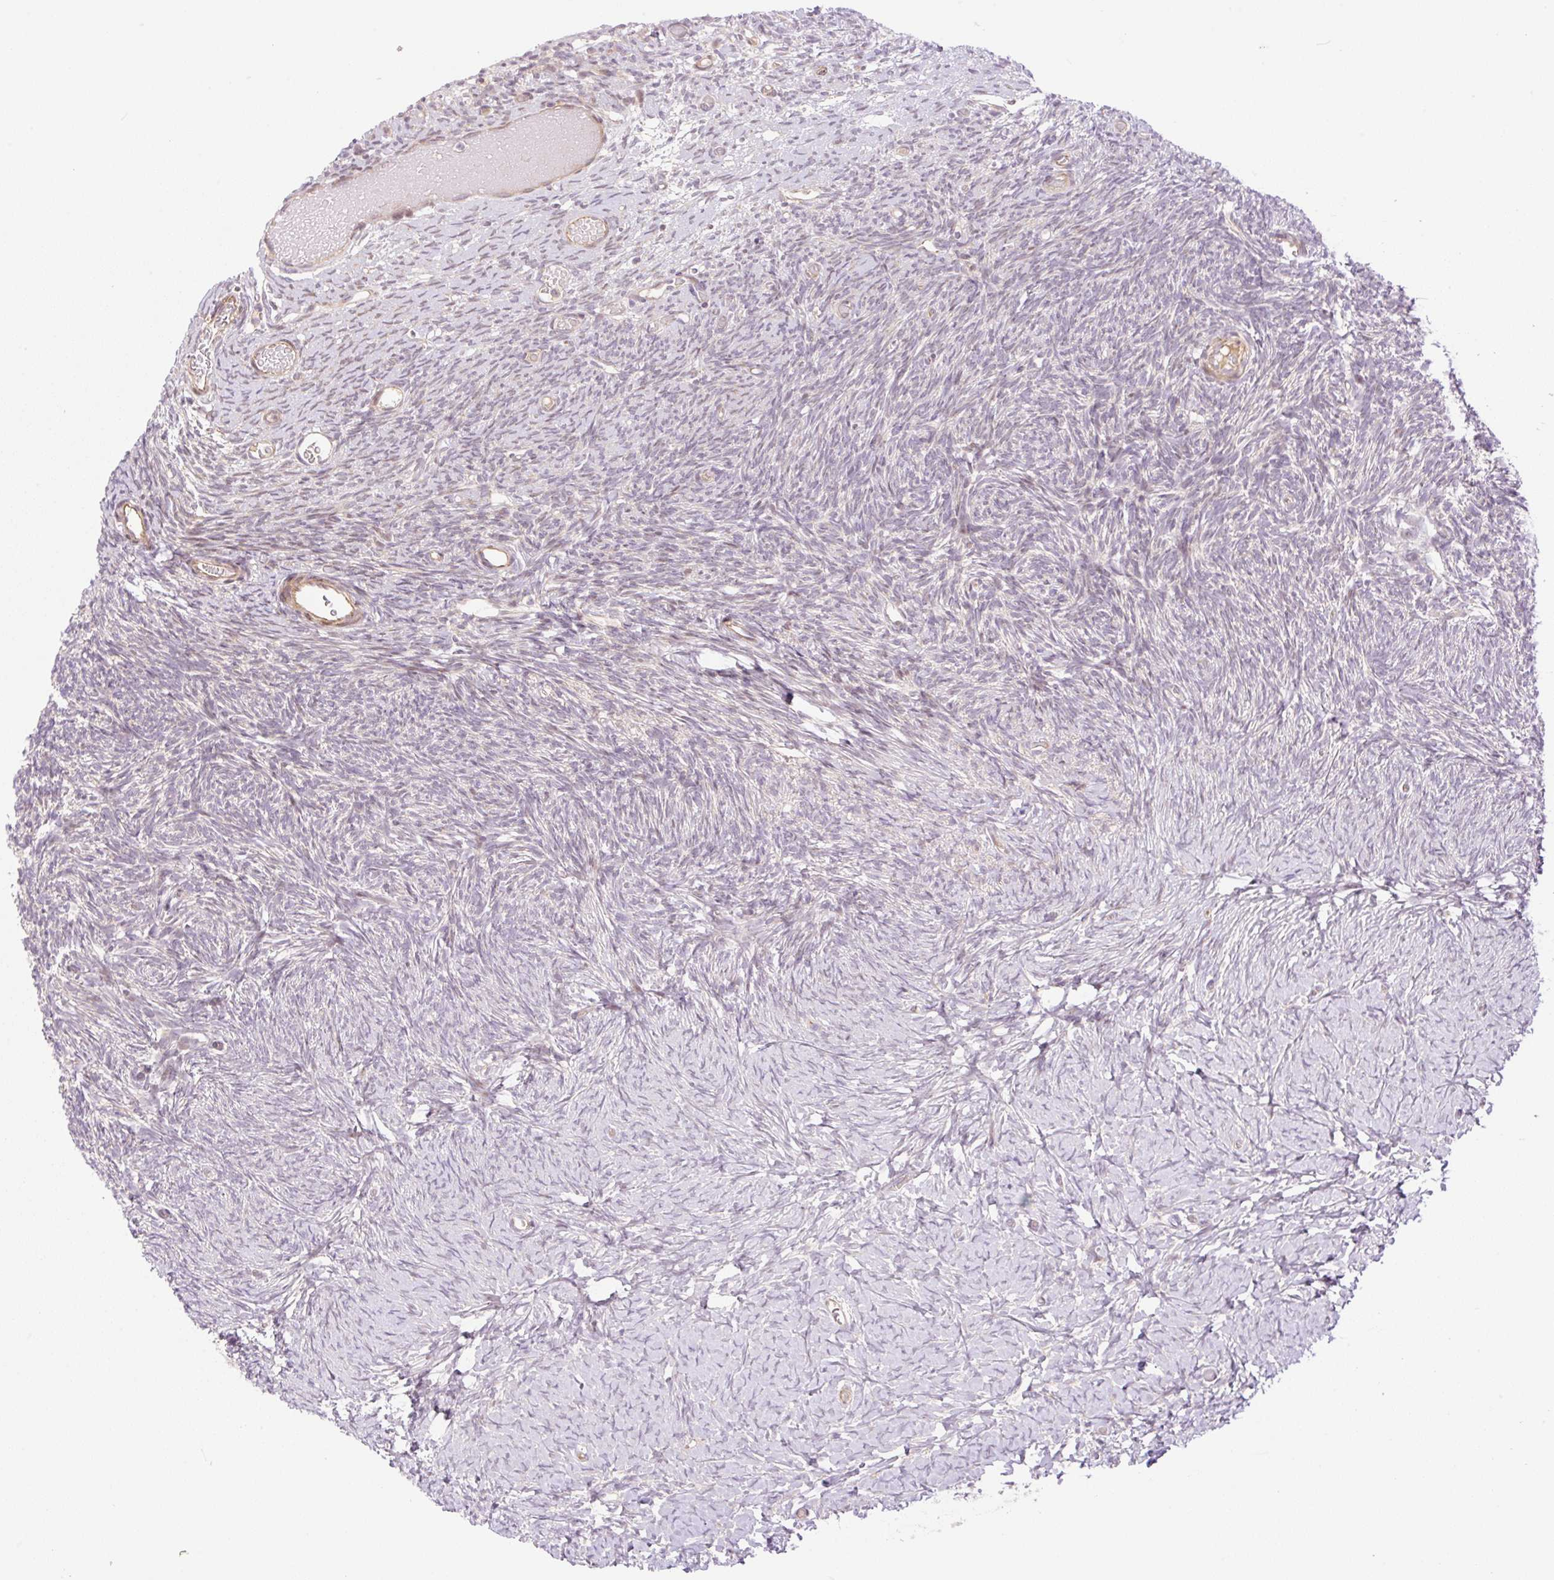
{"staining": {"intensity": "weak", "quantity": "<25%", "location": "nuclear"}, "tissue": "ovary", "cell_type": "Ovarian stroma cells", "image_type": "normal", "snomed": [{"axis": "morphology", "description": "Normal tissue, NOS"}, {"axis": "topography", "description": "Ovary"}], "caption": "DAB (3,3'-diaminobenzidine) immunohistochemical staining of benign human ovary reveals no significant expression in ovarian stroma cells. Brightfield microscopy of IHC stained with DAB (brown) and hematoxylin (blue), captured at high magnification.", "gene": "ZNF394", "patient": {"sex": "female", "age": 39}}